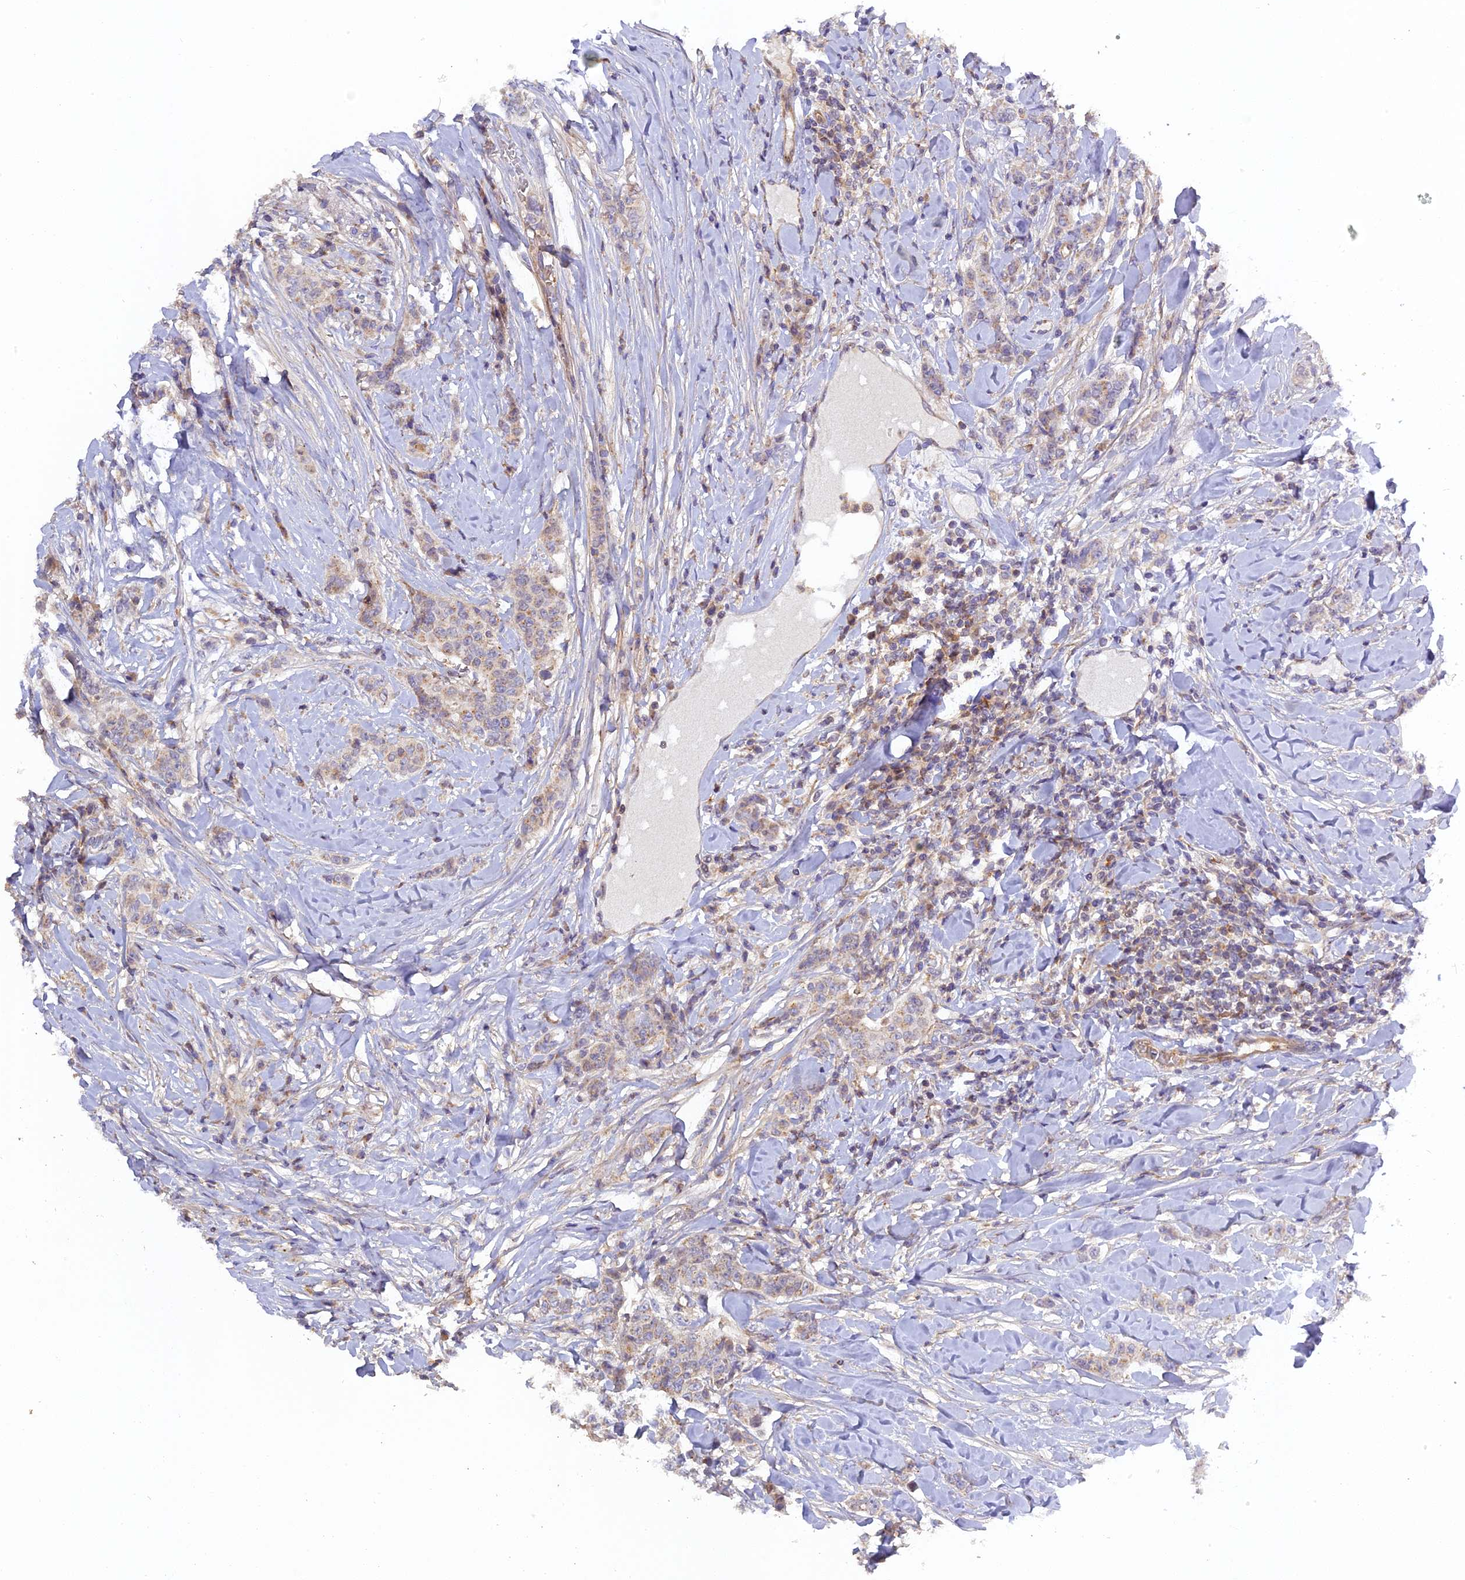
{"staining": {"intensity": "weak", "quantity": "<25%", "location": "cytoplasmic/membranous"}, "tissue": "breast cancer", "cell_type": "Tumor cells", "image_type": "cancer", "snomed": [{"axis": "morphology", "description": "Duct carcinoma"}, {"axis": "topography", "description": "Breast"}], "caption": "IHC of invasive ductal carcinoma (breast) demonstrates no positivity in tumor cells.", "gene": "RPIA", "patient": {"sex": "female", "age": 40}}